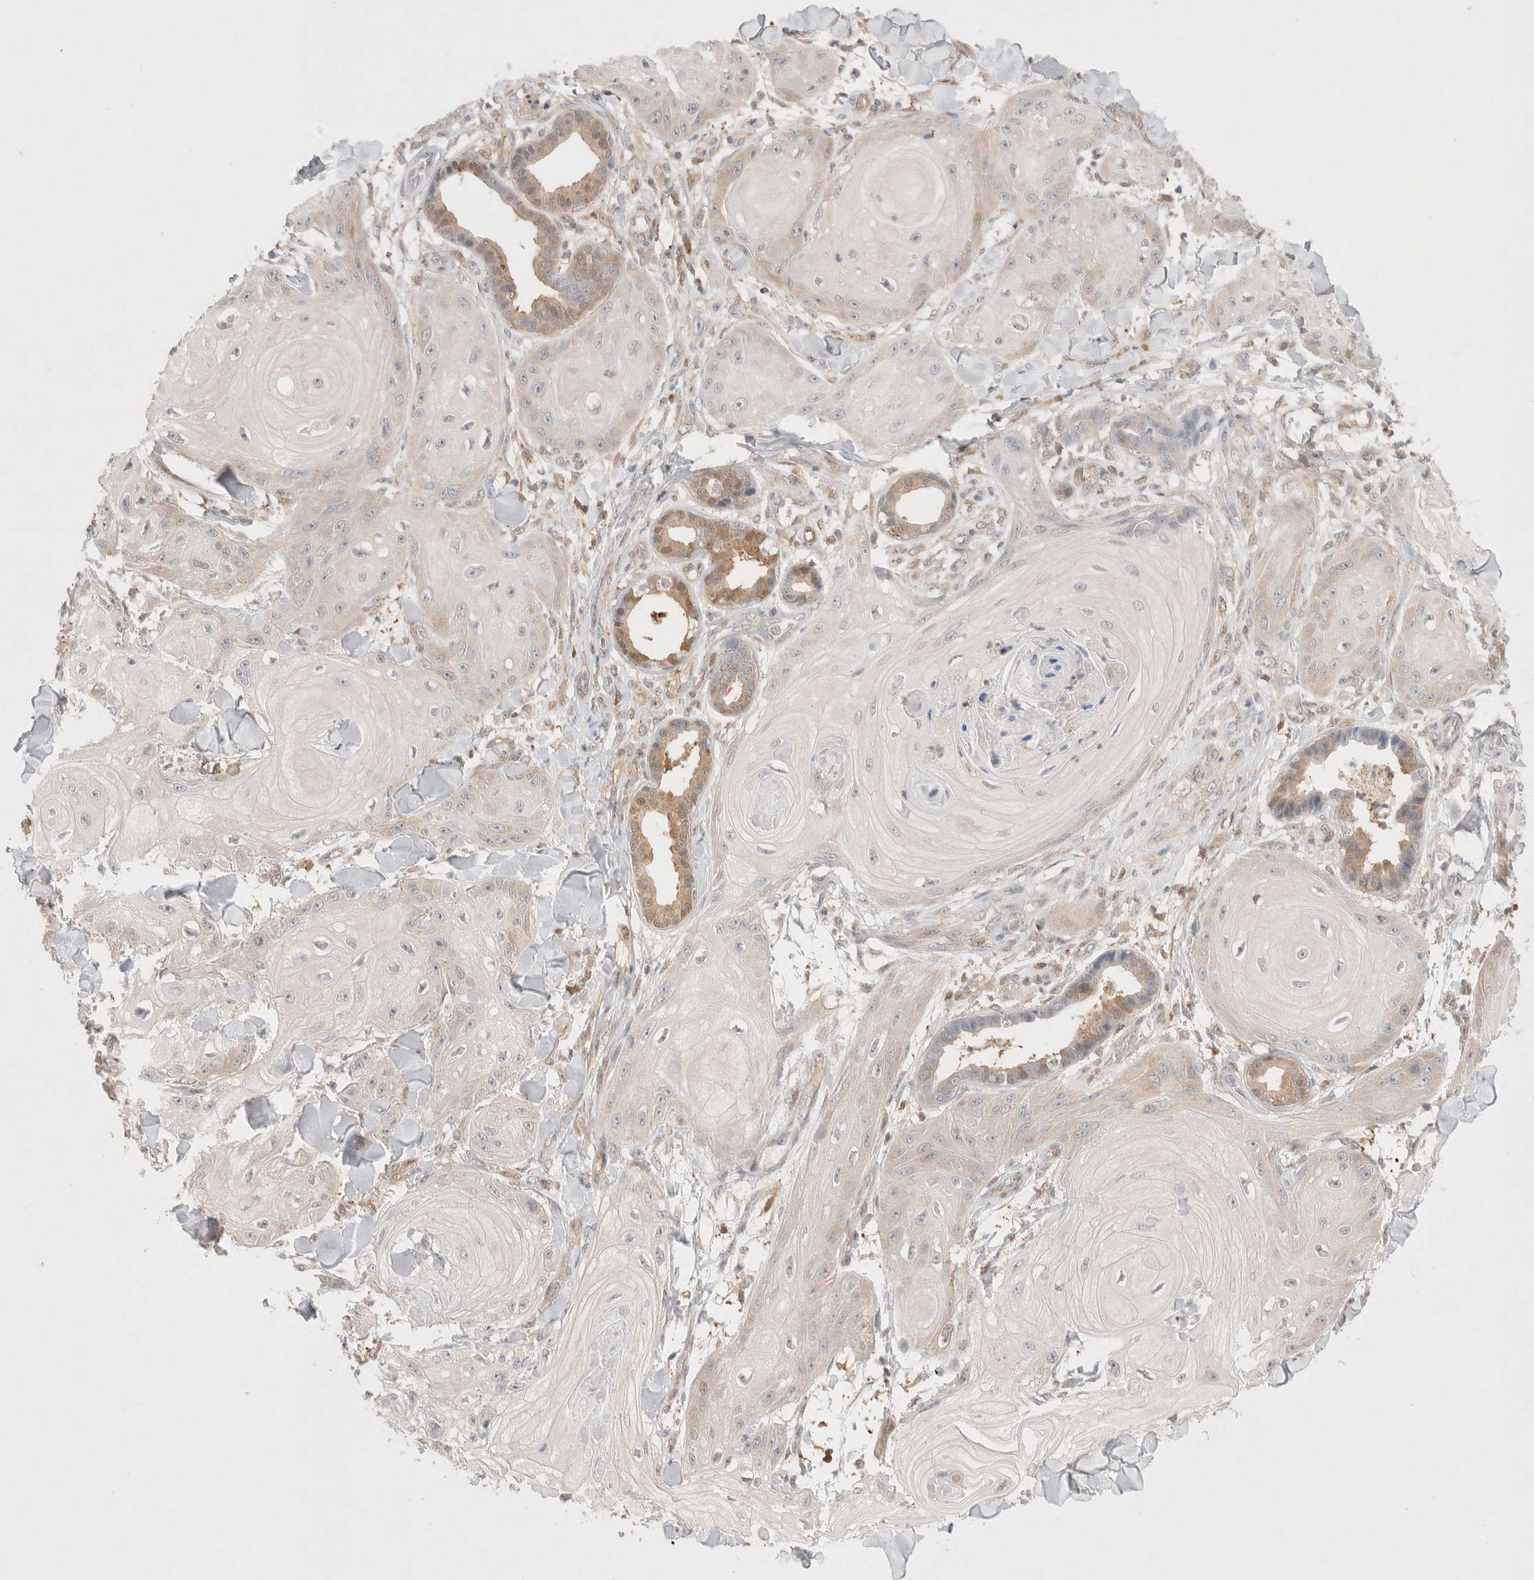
{"staining": {"intensity": "negative", "quantity": "none", "location": "none"}, "tissue": "skin cancer", "cell_type": "Tumor cells", "image_type": "cancer", "snomed": [{"axis": "morphology", "description": "Squamous cell carcinoma, NOS"}, {"axis": "topography", "description": "Skin"}], "caption": "Tumor cells are negative for brown protein staining in skin cancer (squamous cell carcinoma).", "gene": "STARD10", "patient": {"sex": "male", "age": 74}}